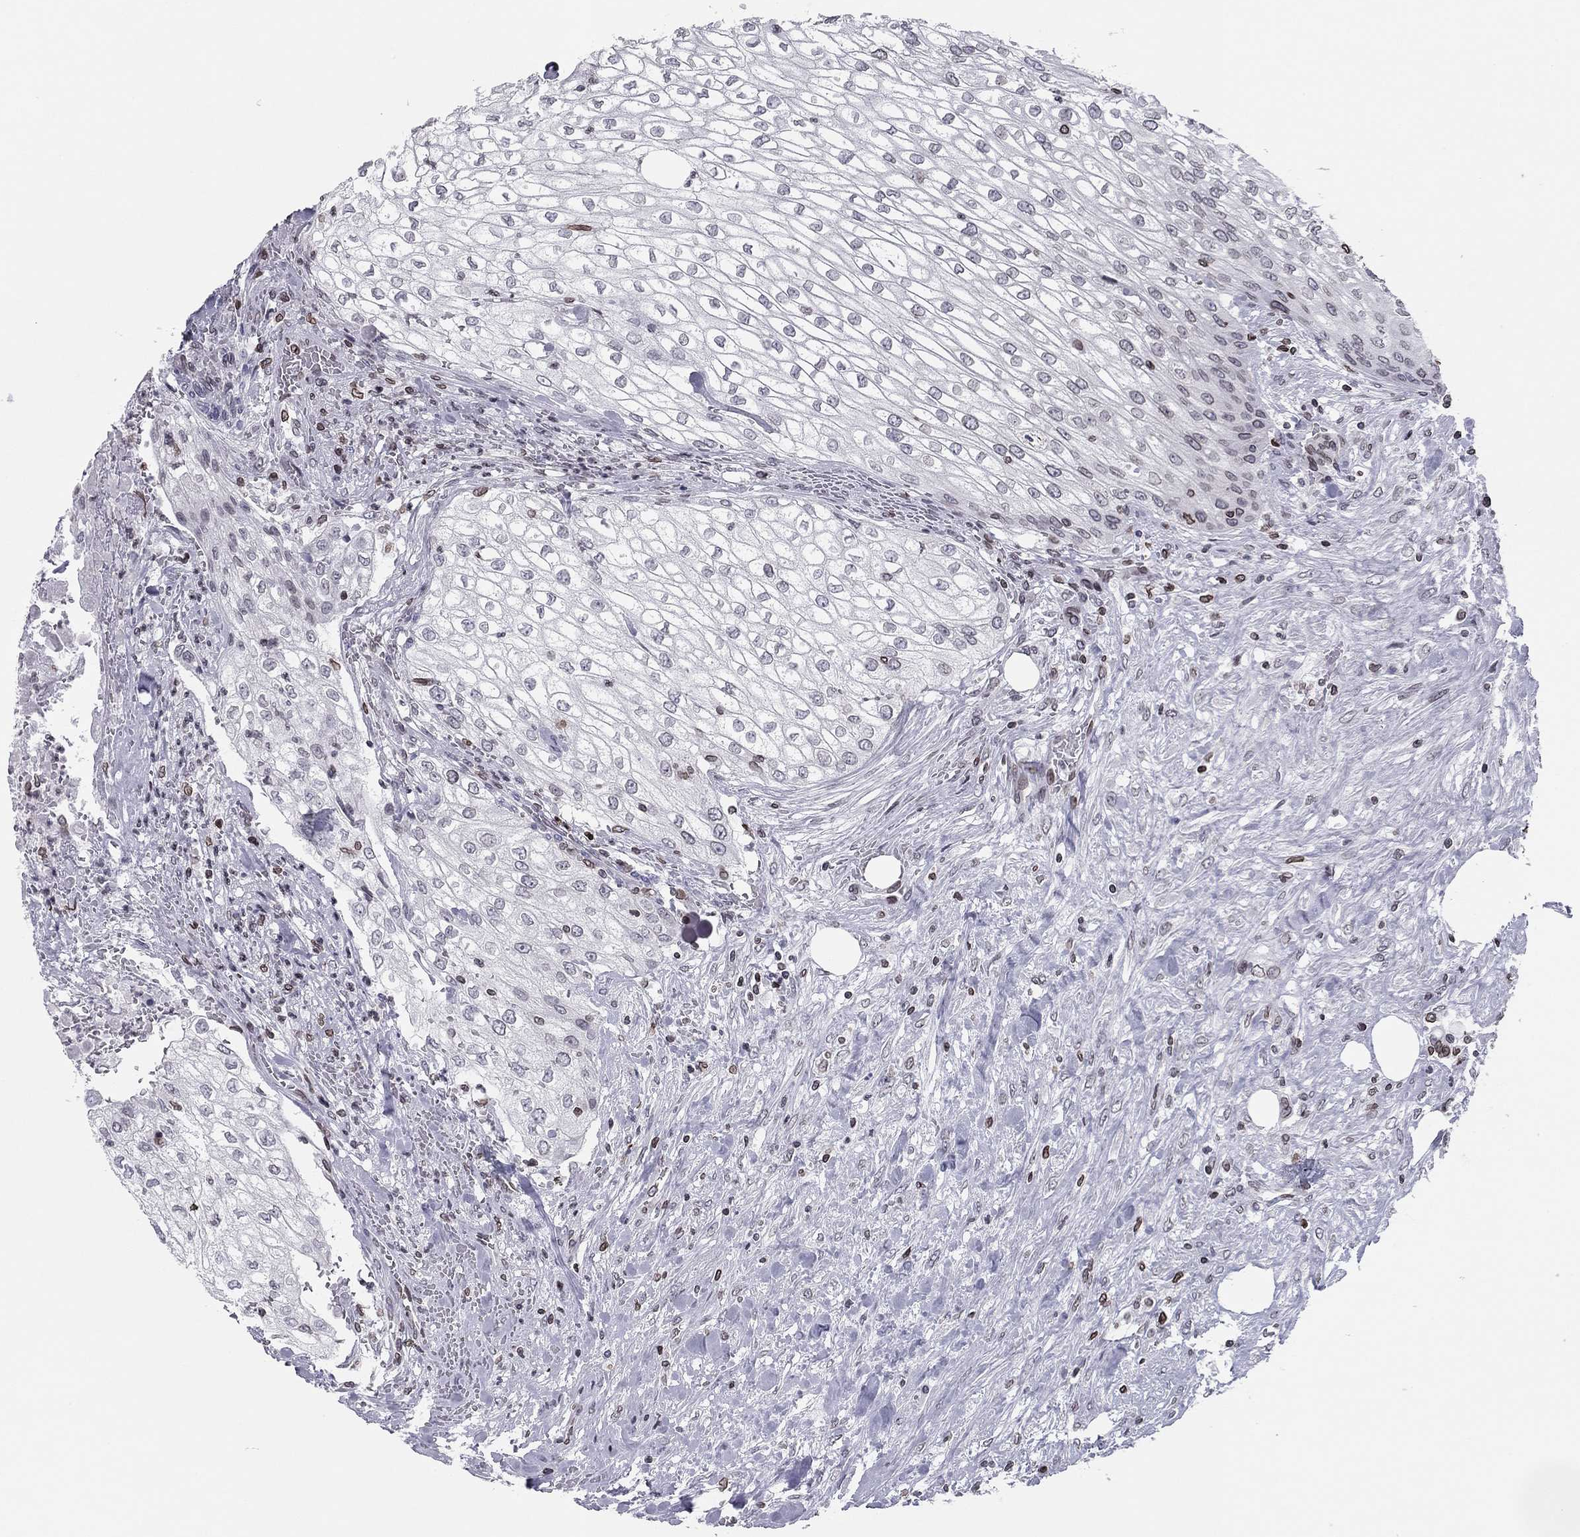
{"staining": {"intensity": "negative", "quantity": "none", "location": "none"}, "tissue": "urothelial cancer", "cell_type": "Tumor cells", "image_type": "cancer", "snomed": [{"axis": "morphology", "description": "Urothelial carcinoma, High grade"}, {"axis": "topography", "description": "Urinary bladder"}], "caption": "There is no significant staining in tumor cells of high-grade urothelial carcinoma.", "gene": "ESPL1", "patient": {"sex": "male", "age": 62}}